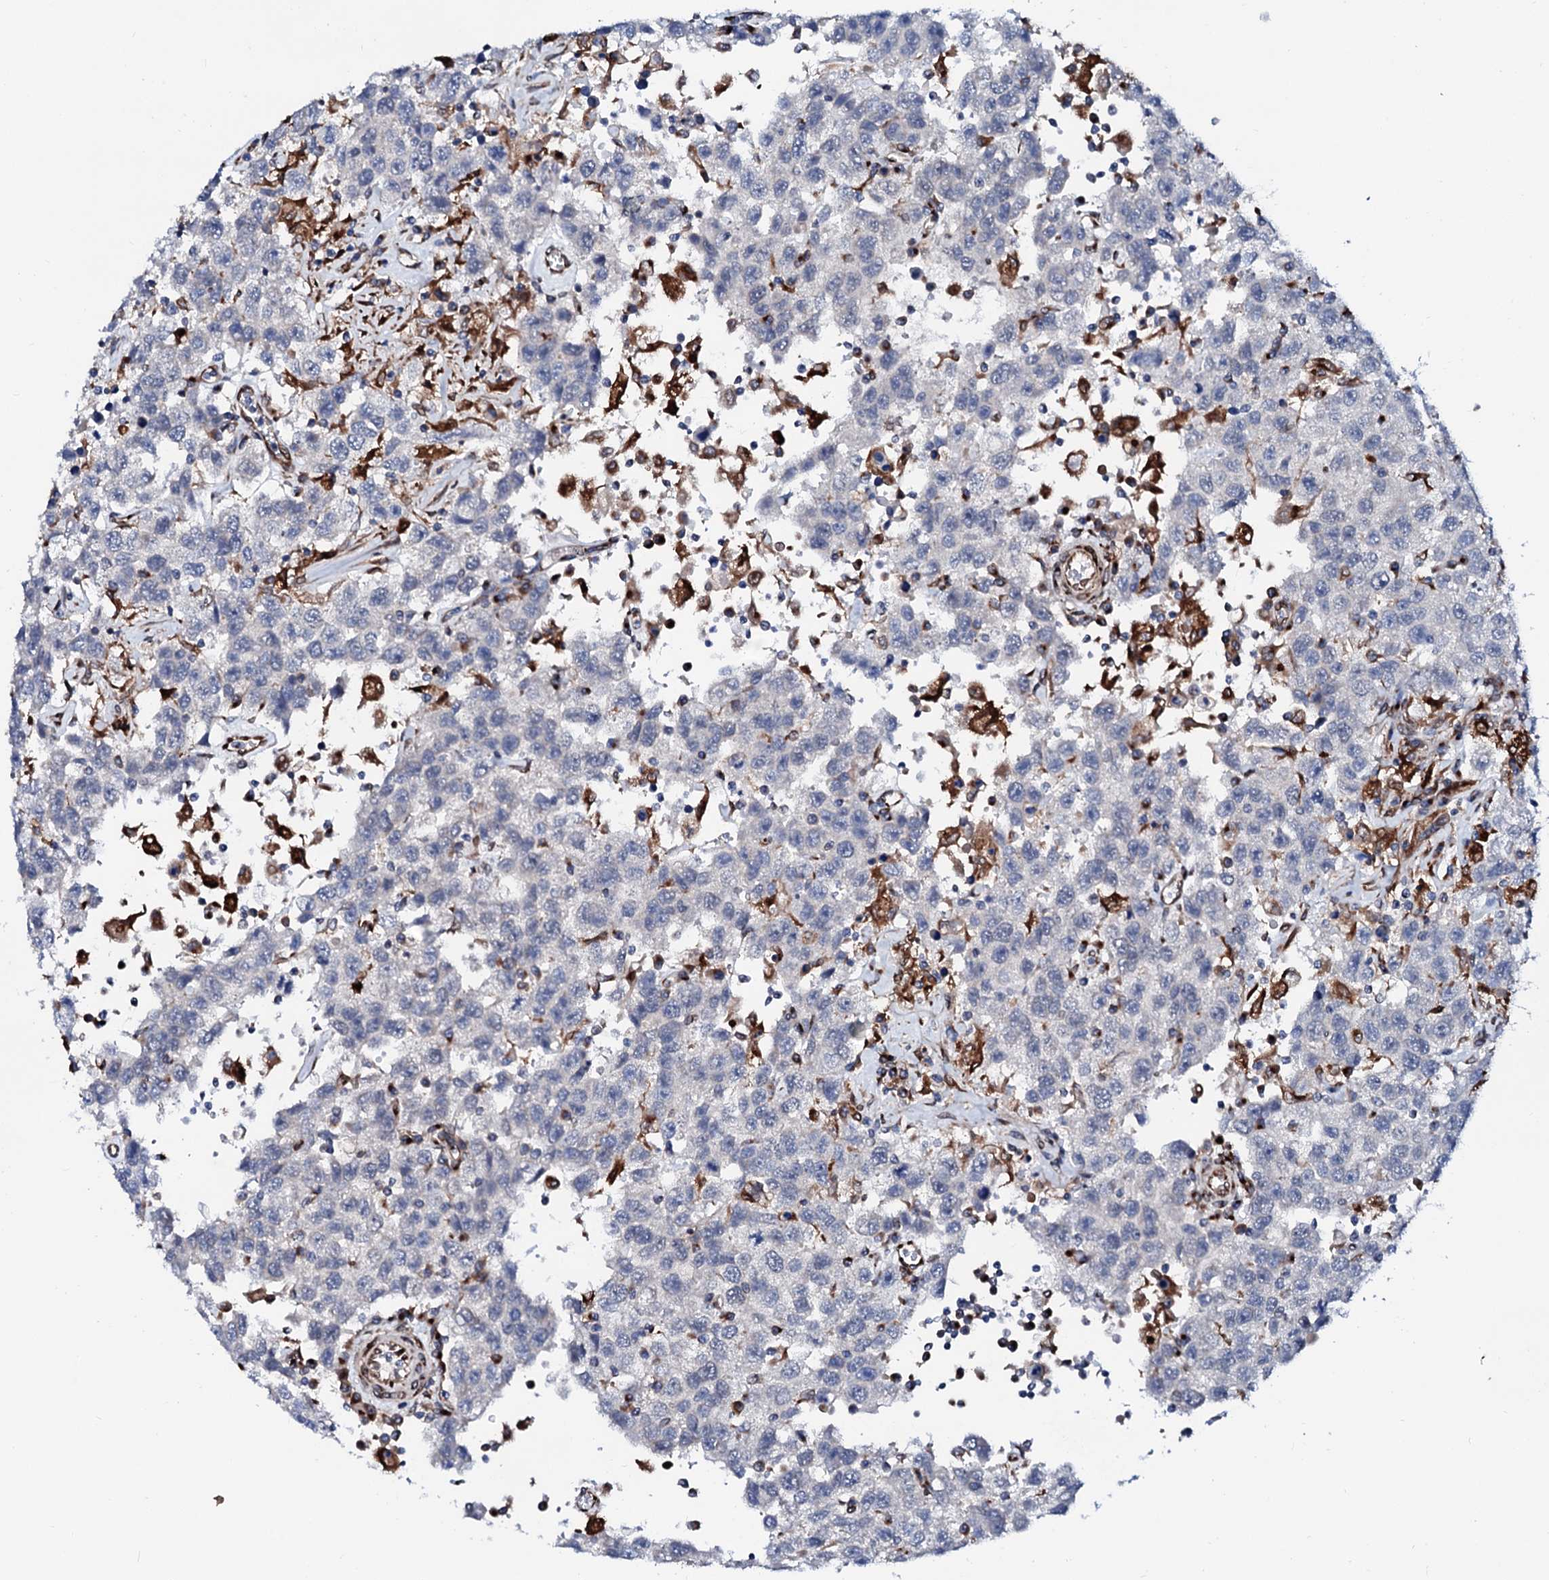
{"staining": {"intensity": "negative", "quantity": "none", "location": "none"}, "tissue": "testis cancer", "cell_type": "Tumor cells", "image_type": "cancer", "snomed": [{"axis": "morphology", "description": "Seminoma, NOS"}, {"axis": "topography", "description": "Testis"}], "caption": "DAB (3,3'-diaminobenzidine) immunohistochemical staining of seminoma (testis) shows no significant staining in tumor cells. The staining is performed using DAB (3,3'-diaminobenzidine) brown chromogen with nuclei counter-stained in using hematoxylin.", "gene": "TMCO3", "patient": {"sex": "male", "age": 41}}